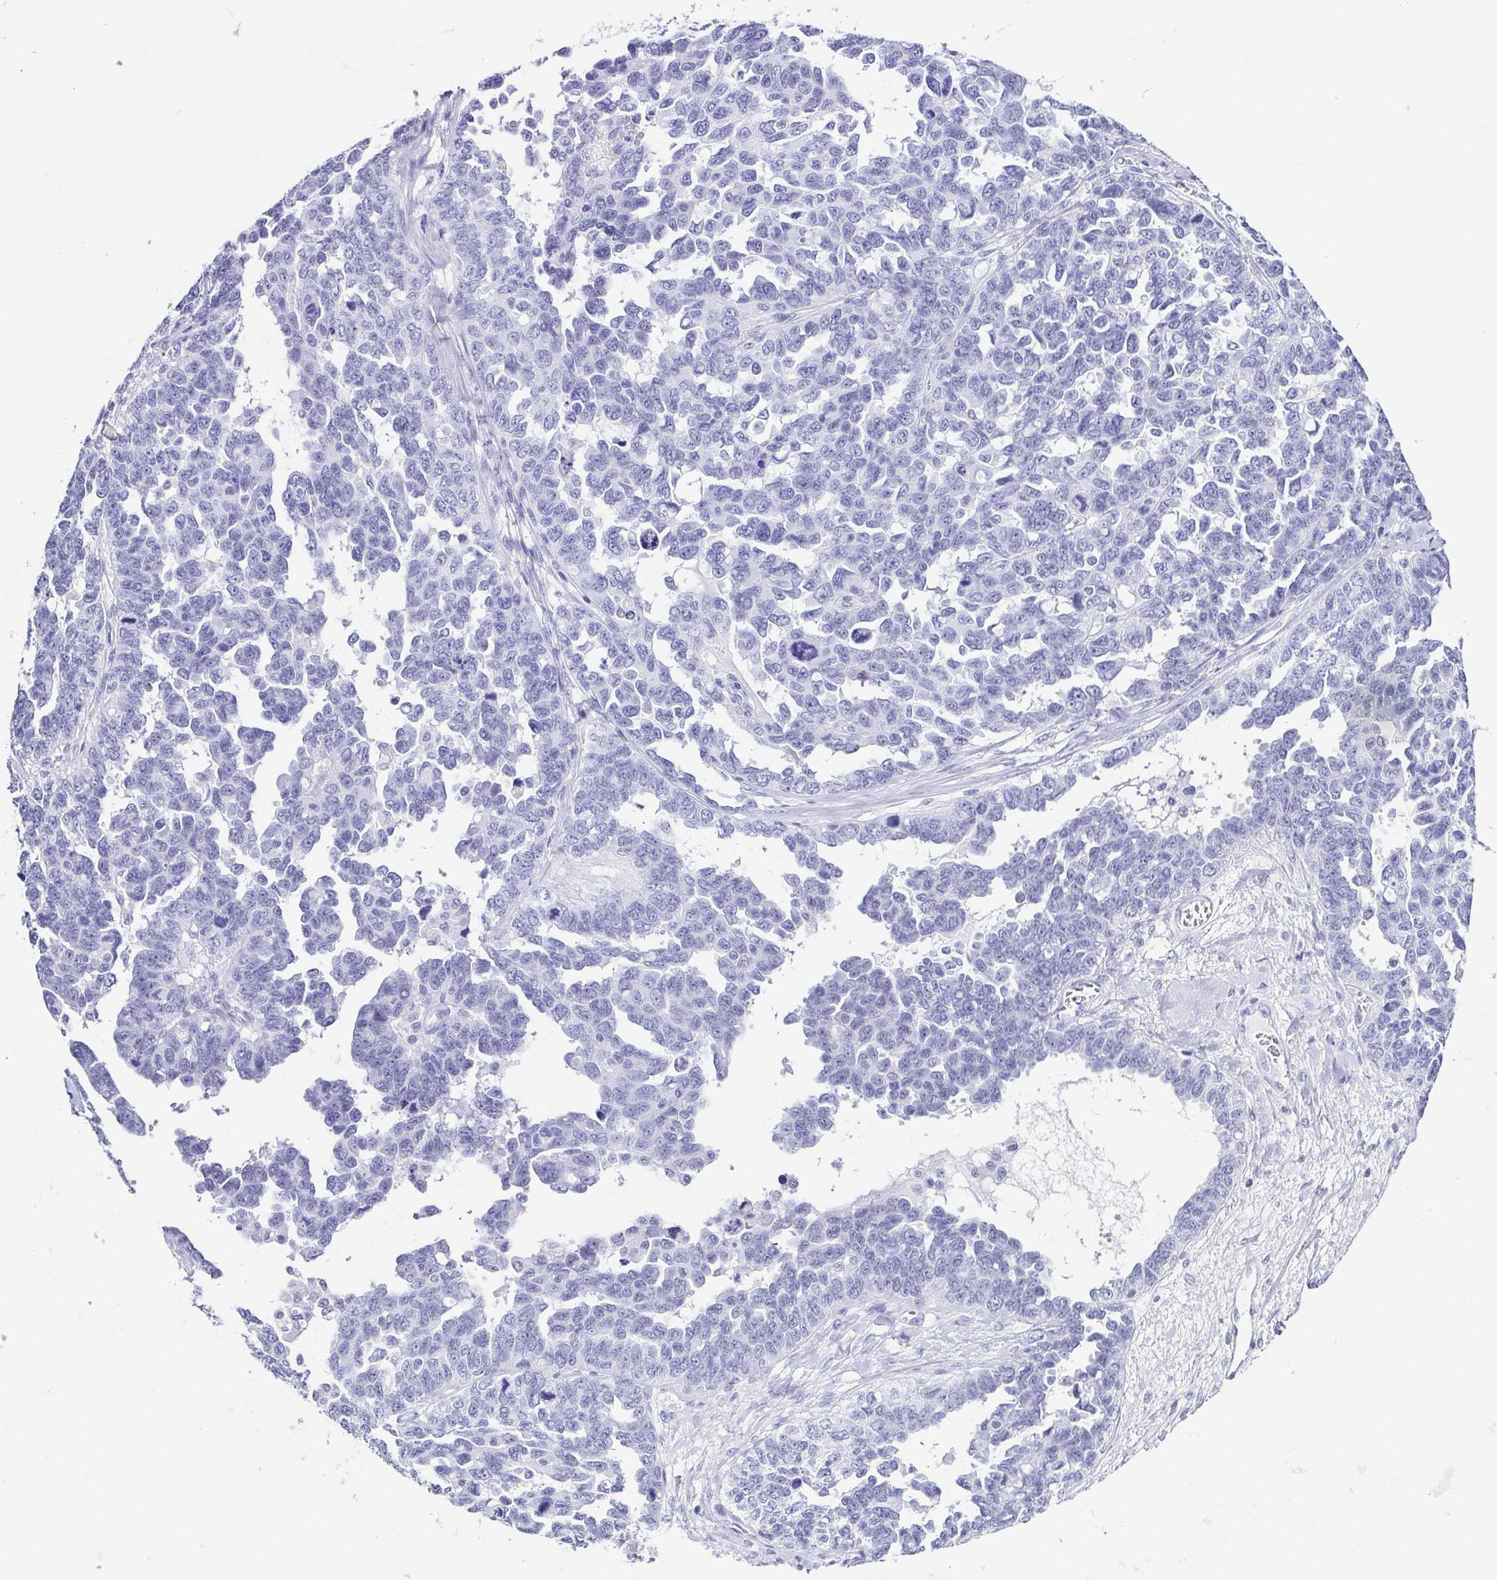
{"staining": {"intensity": "negative", "quantity": "none", "location": "none"}, "tissue": "ovarian cancer", "cell_type": "Tumor cells", "image_type": "cancer", "snomed": [{"axis": "morphology", "description": "Cystadenocarcinoma, serous, NOS"}, {"axis": "topography", "description": "Ovary"}], "caption": "Immunohistochemistry micrograph of human serous cystadenocarcinoma (ovarian) stained for a protein (brown), which displays no positivity in tumor cells.", "gene": "ESX1", "patient": {"sex": "female", "age": 69}}